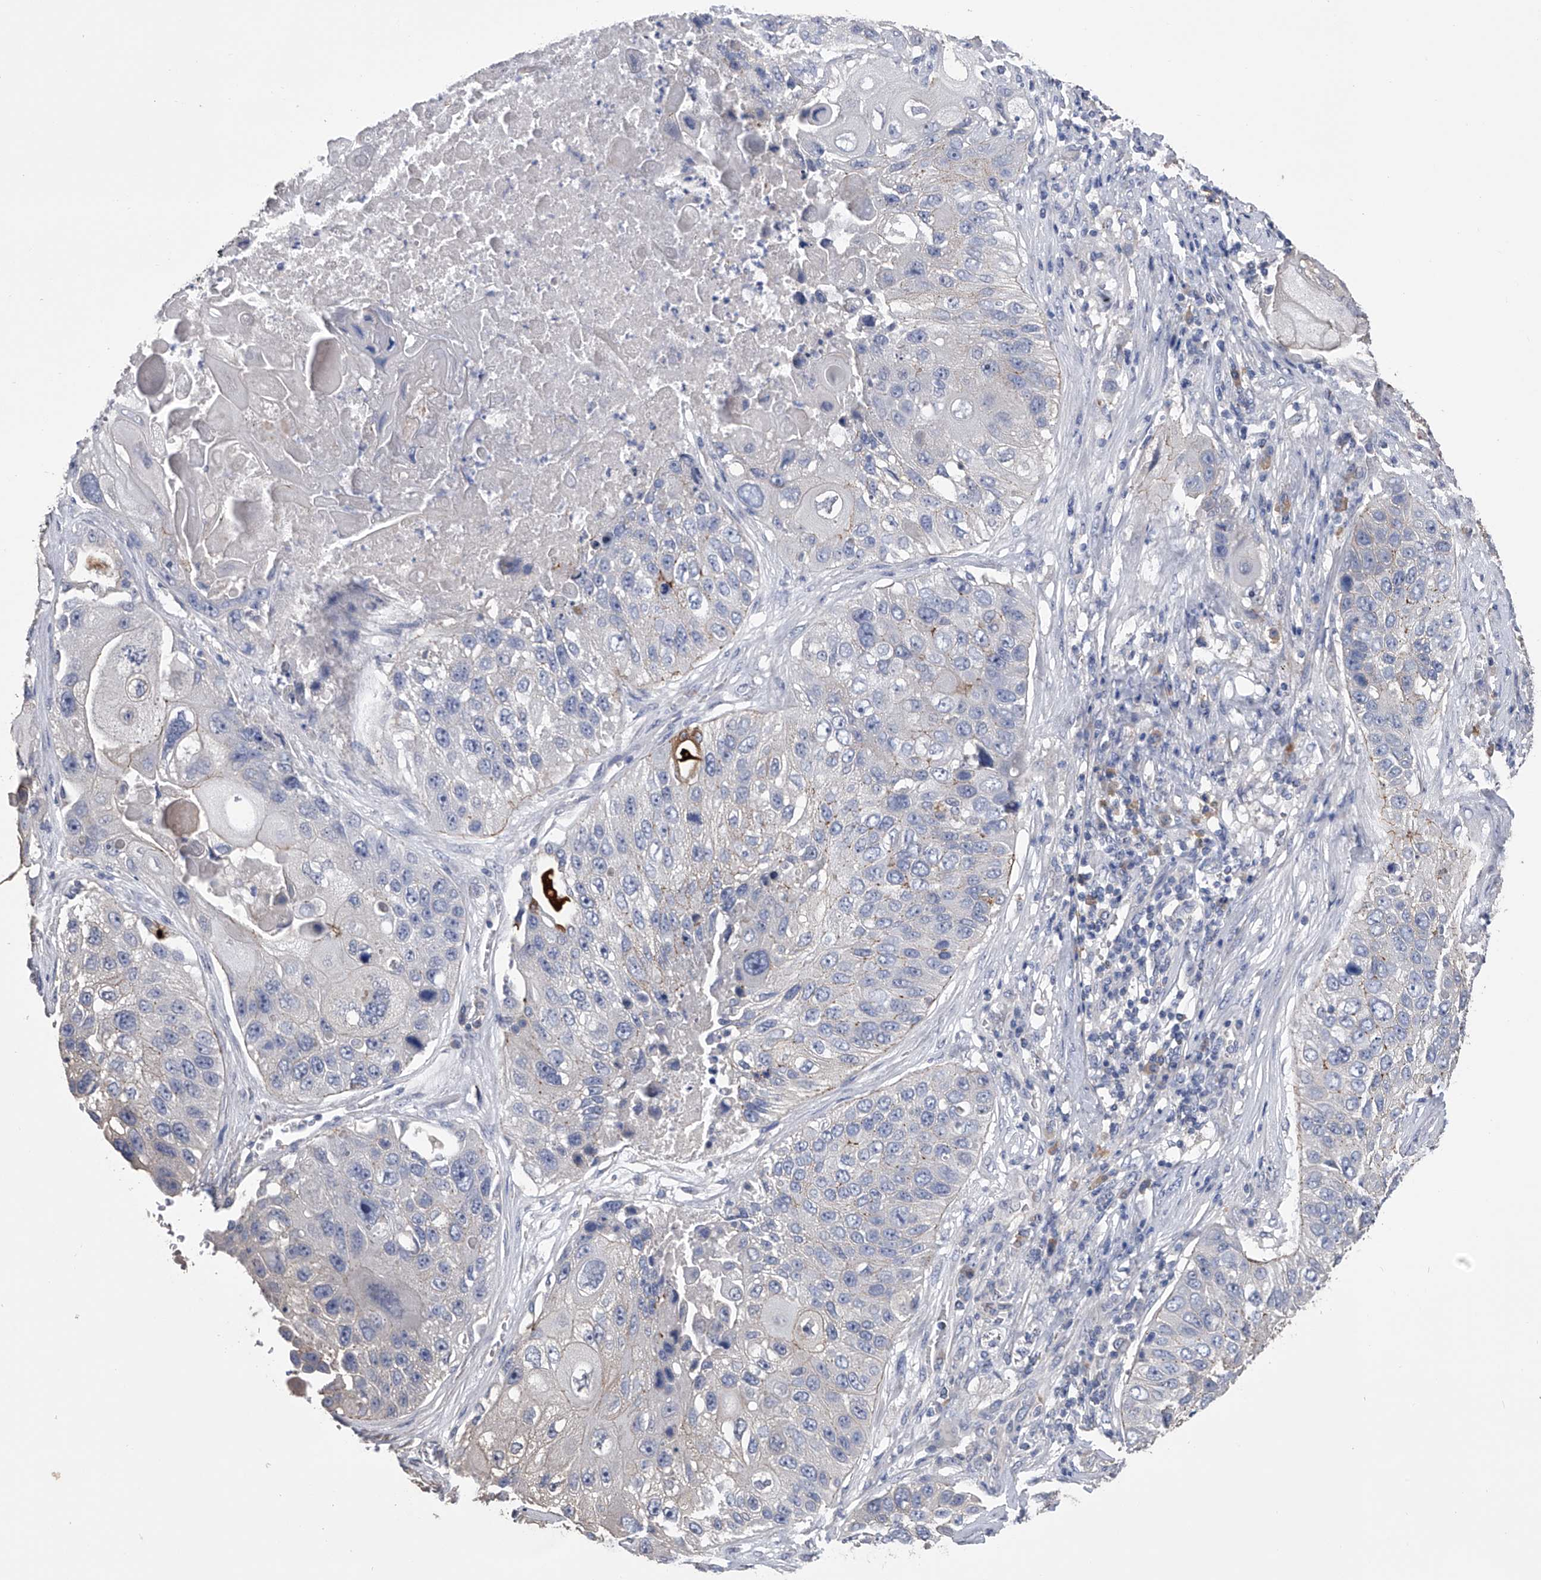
{"staining": {"intensity": "negative", "quantity": "none", "location": "none"}, "tissue": "lung cancer", "cell_type": "Tumor cells", "image_type": "cancer", "snomed": [{"axis": "morphology", "description": "Squamous cell carcinoma, NOS"}, {"axis": "topography", "description": "Lung"}], "caption": "Tumor cells show no significant protein staining in lung cancer (squamous cell carcinoma). (Brightfield microscopy of DAB (3,3'-diaminobenzidine) immunohistochemistry at high magnification).", "gene": "ZNF343", "patient": {"sex": "male", "age": 61}}